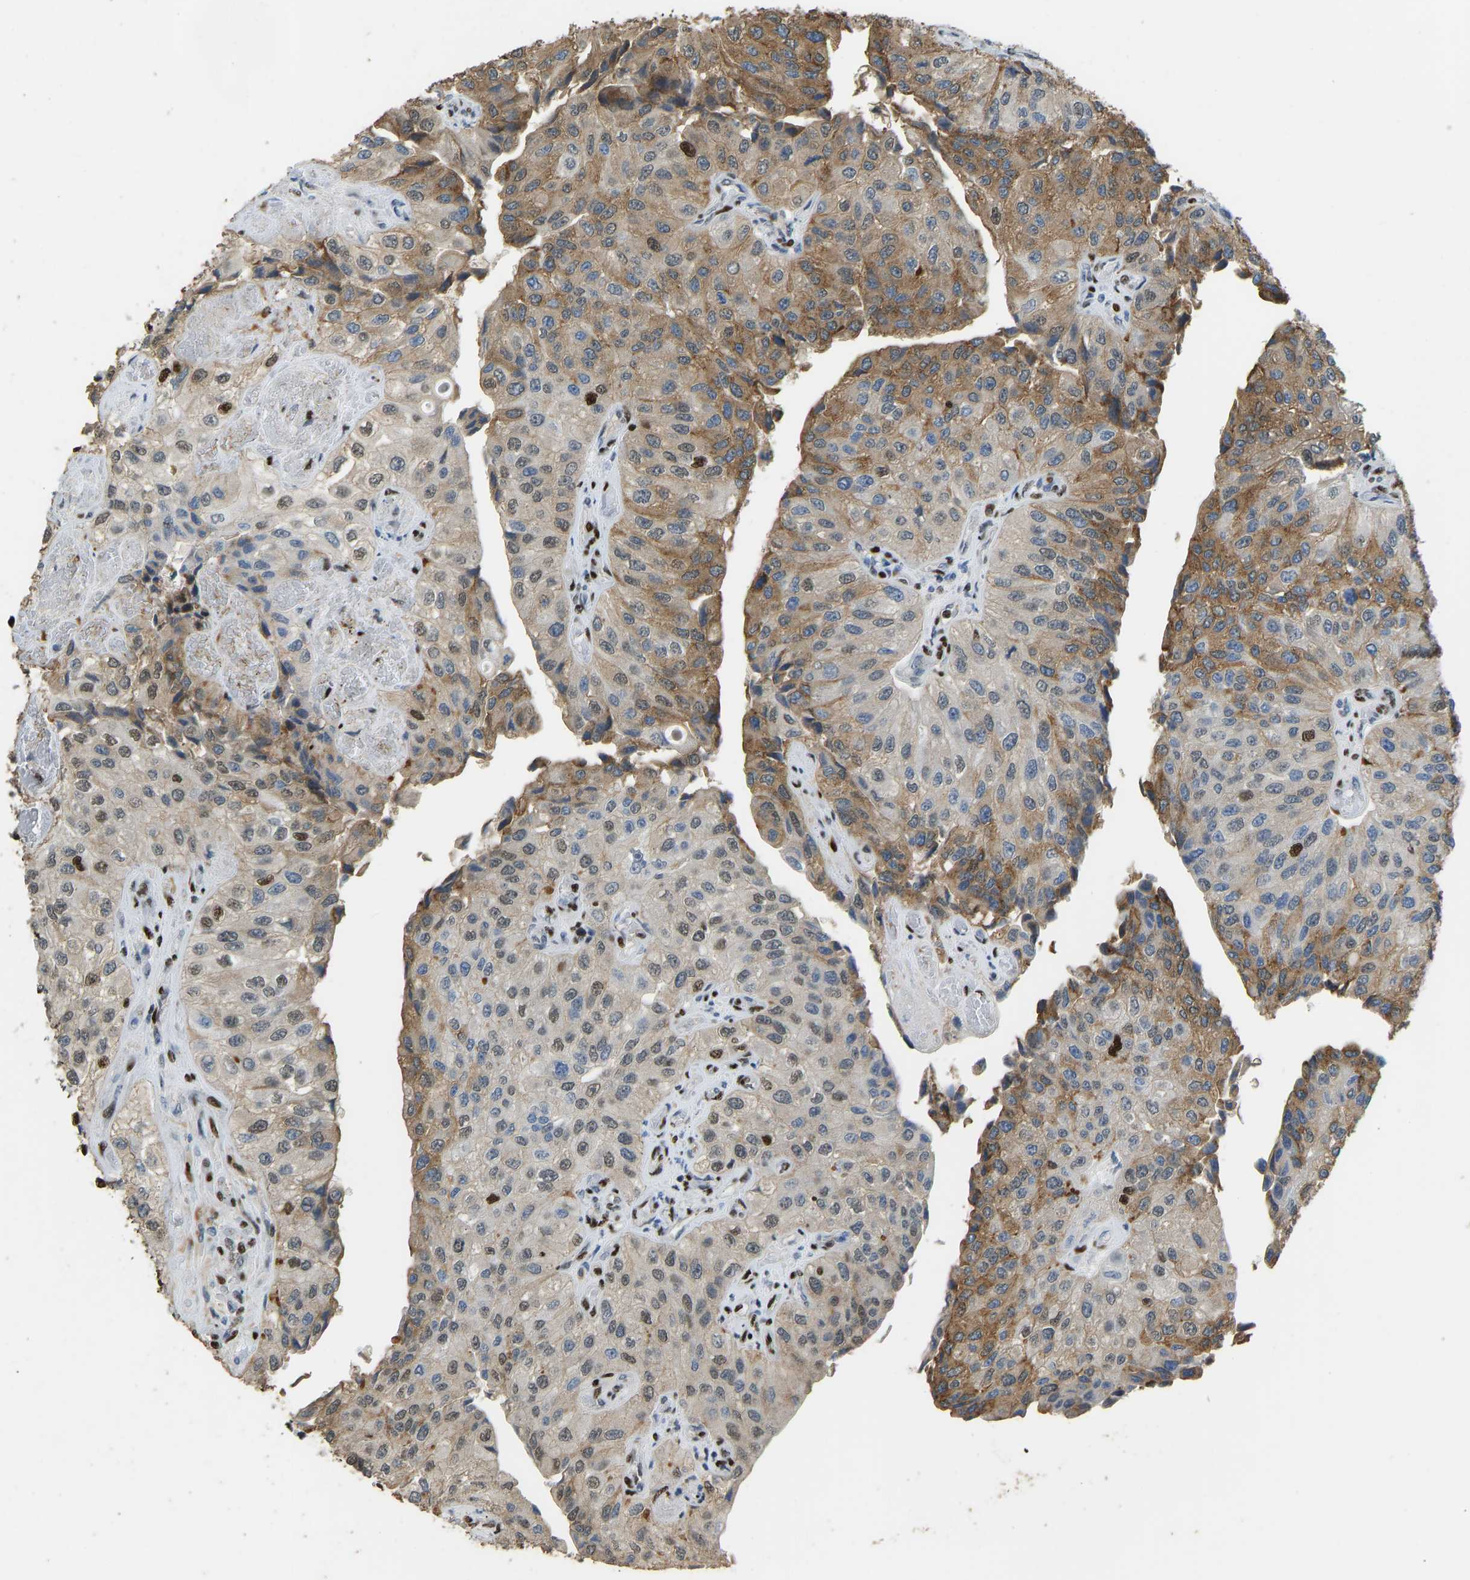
{"staining": {"intensity": "moderate", "quantity": "25%-75%", "location": "cytoplasmic/membranous,nuclear"}, "tissue": "urothelial cancer", "cell_type": "Tumor cells", "image_type": "cancer", "snomed": [{"axis": "morphology", "description": "Urothelial carcinoma, High grade"}, {"axis": "topography", "description": "Kidney"}, {"axis": "topography", "description": "Urinary bladder"}], "caption": "A micrograph of human high-grade urothelial carcinoma stained for a protein displays moderate cytoplasmic/membranous and nuclear brown staining in tumor cells.", "gene": "FOXK1", "patient": {"sex": "male", "age": 77}}